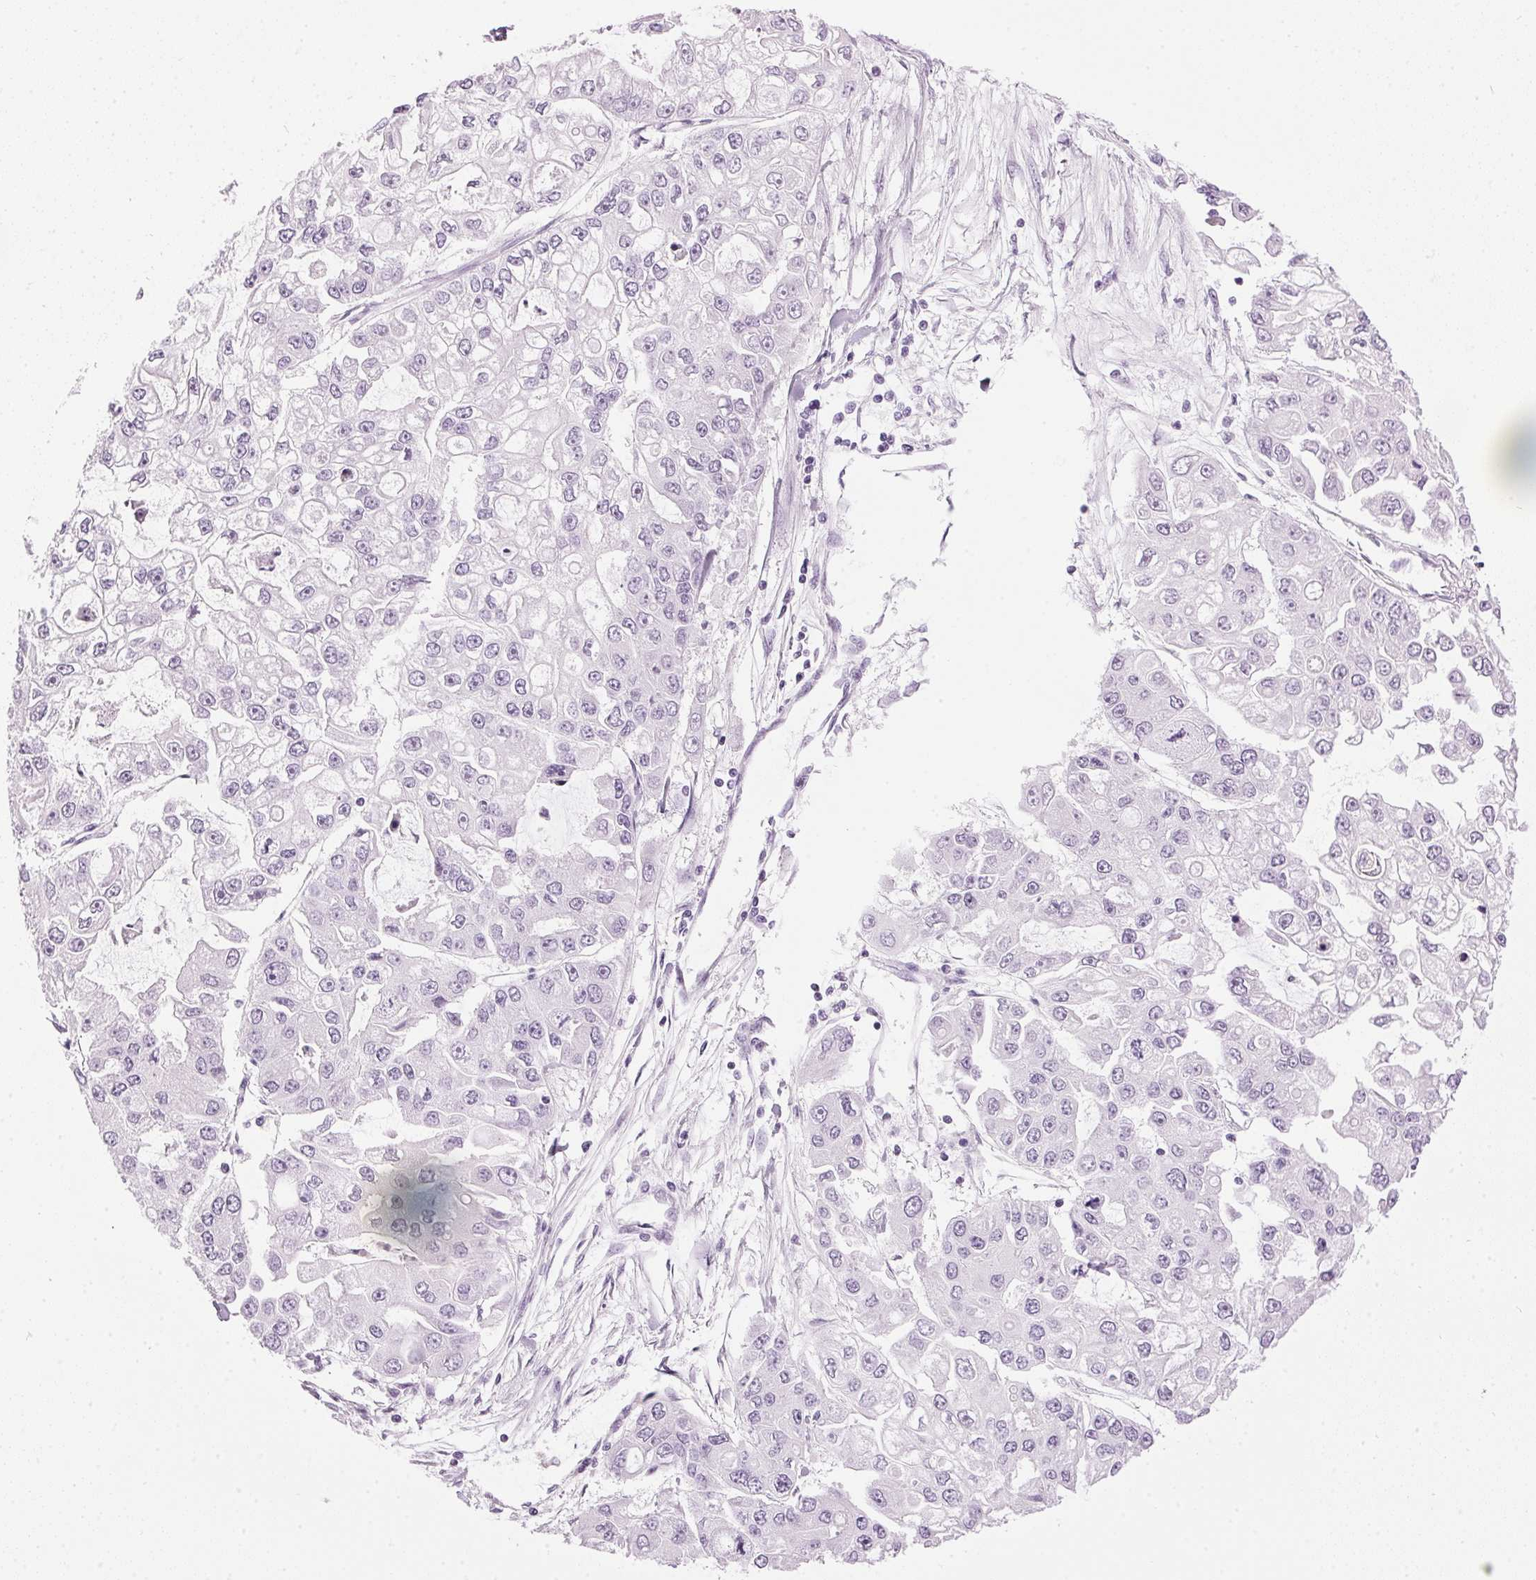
{"staining": {"intensity": "negative", "quantity": "none", "location": "none"}, "tissue": "ovarian cancer", "cell_type": "Tumor cells", "image_type": "cancer", "snomed": [{"axis": "morphology", "description": "Cystadenocarcinoma, serous, NOS"}, {"axis": "topography", "description": "Ovary"}], "caption": "A photomicrograph of ovarian cancer (serous cystadenocarcinoma) stained for a protein reveals no brown staining in tumor cells.", "gene": "SP7", "patient": {"sex": "female", "age": 56}}